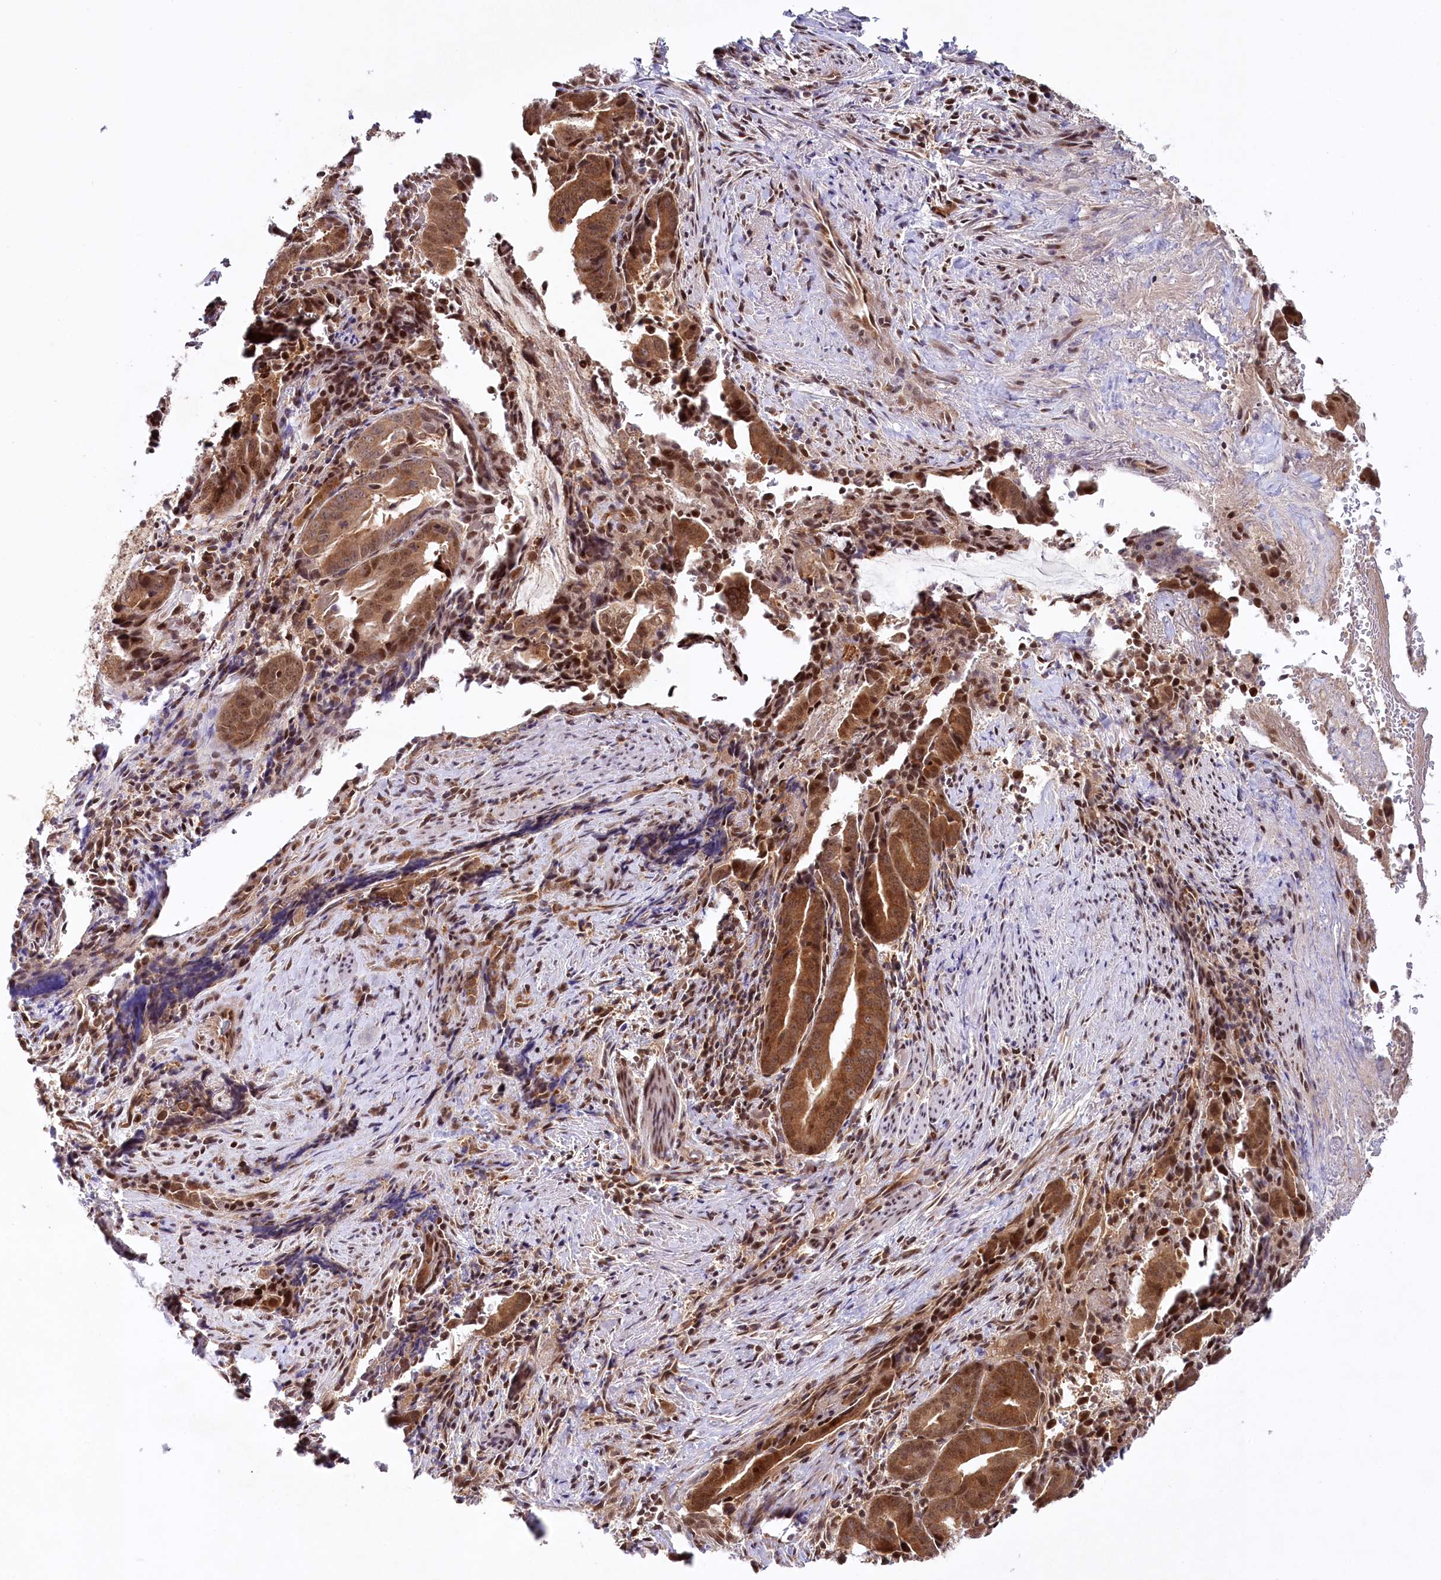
{"staining": {"intensity": "strong", "quantity": ">75%", "location": "cytoplasmic/membranous,nuclear"}, "tissue": "pancreatic cancer", "cell_type": "Tumor cells", "image_type": "cancer", "snomed": [{"axis": "morphology", "description": "Adenocarcinoma, NOS"}, {"axis": "topography", "description": "Pancreas"}], "caption": "DAB (3,3'-diaminobenzidine) immunohistochemical staining of pancreatic cancer demonstrates strong cytoplasmic/membranous and nuclear protein expression in about >75% of tumor cells.", "gene": "CCDC65", "patient": {"sex": "female", "age": 63}}